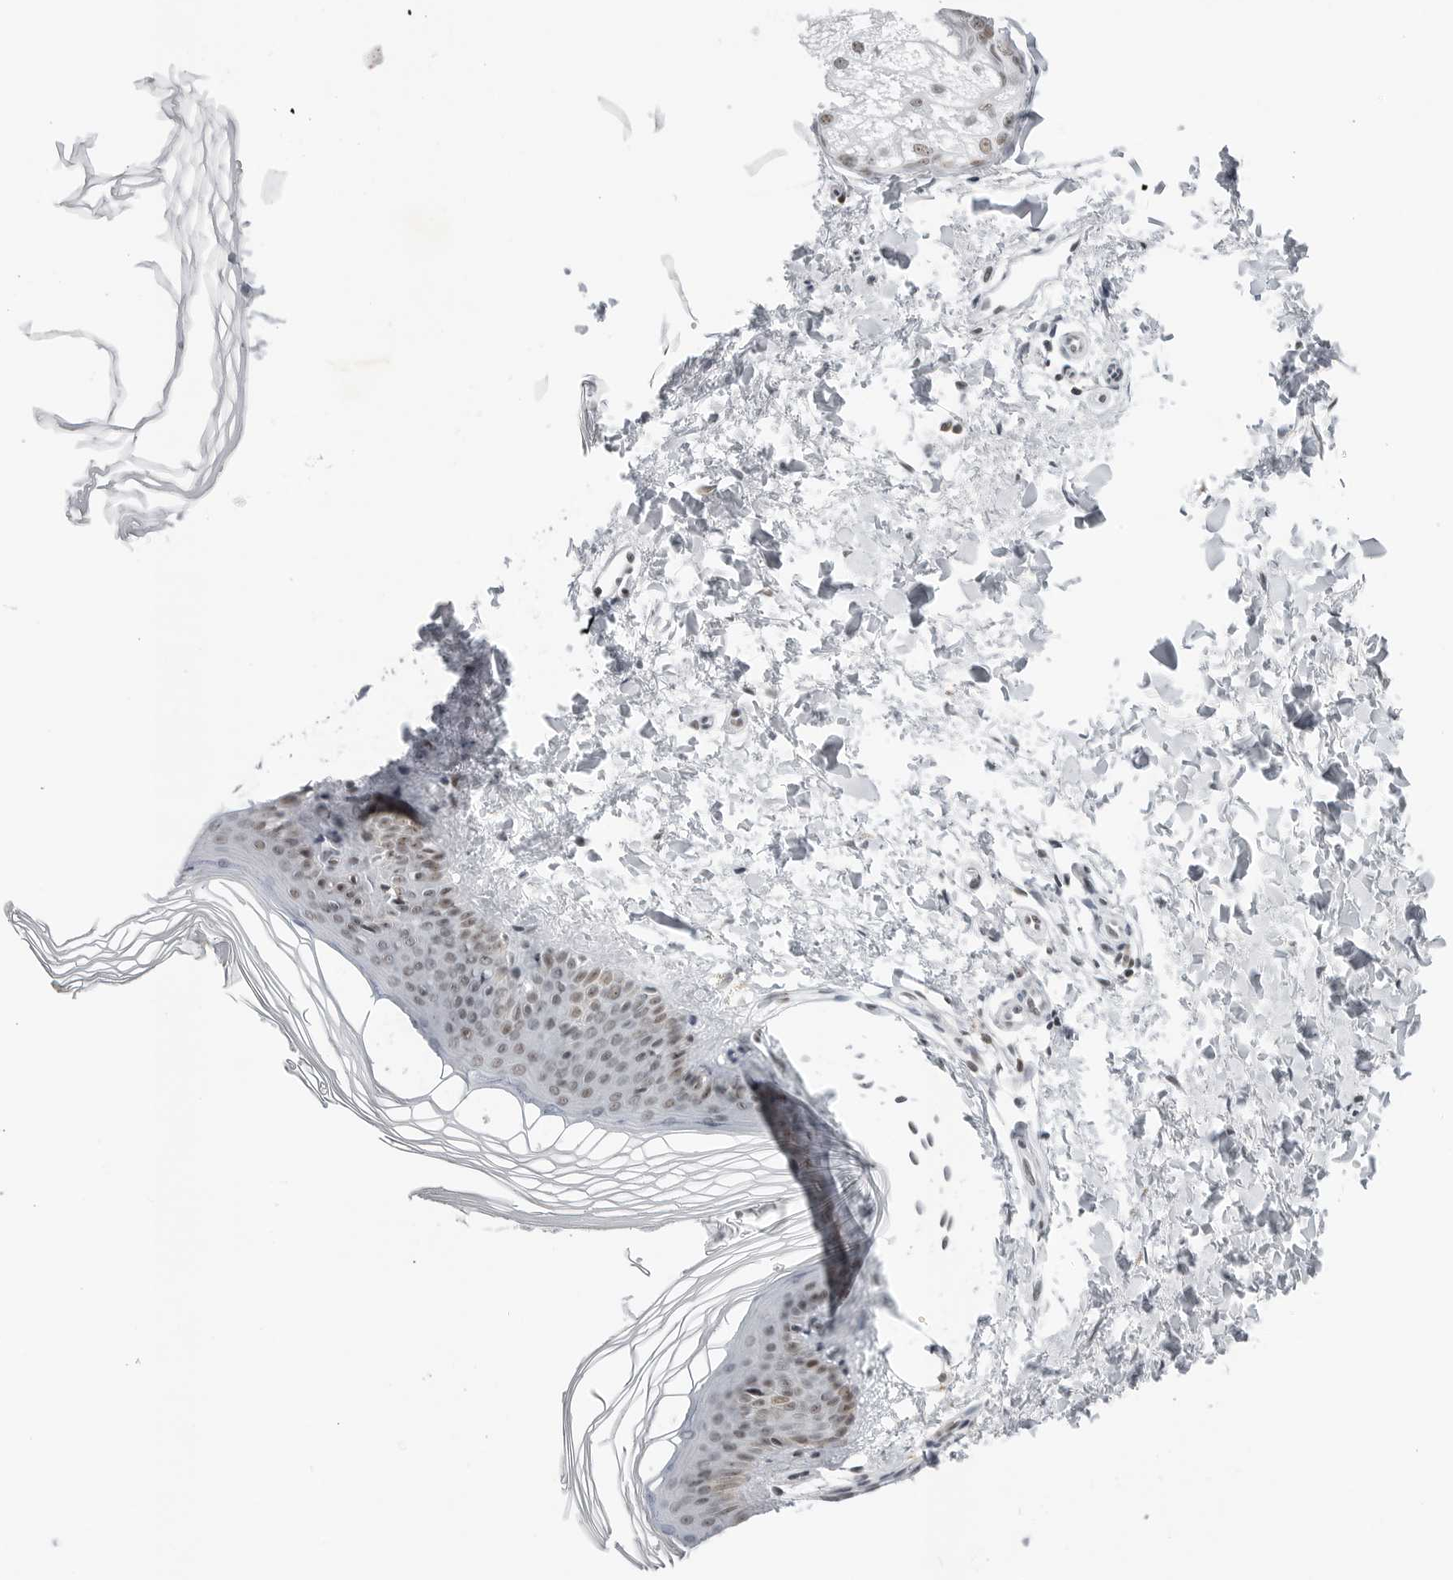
{"staining": {"intensity": "weak", "quantity": "25%-75%", "location": "nuclear"}, "tissue": "skin", "cell_type": "Fibroblasts", "image_type": "normal", "snomed": [{"axis": "morphology", "description": "Normal tissue, NOS"}, {"axis": "topography", "description": "Skin"}], "caption": "Unremarkable skin was stained to show a protein in brown. There is low levels of weak nuclear expression in approximately 25%-75% of fibroblasts. (IHC, brightfield microscopy, high magnification).", "gene": "WRAP53", "patient": {"sex": "female", "age": 27}}